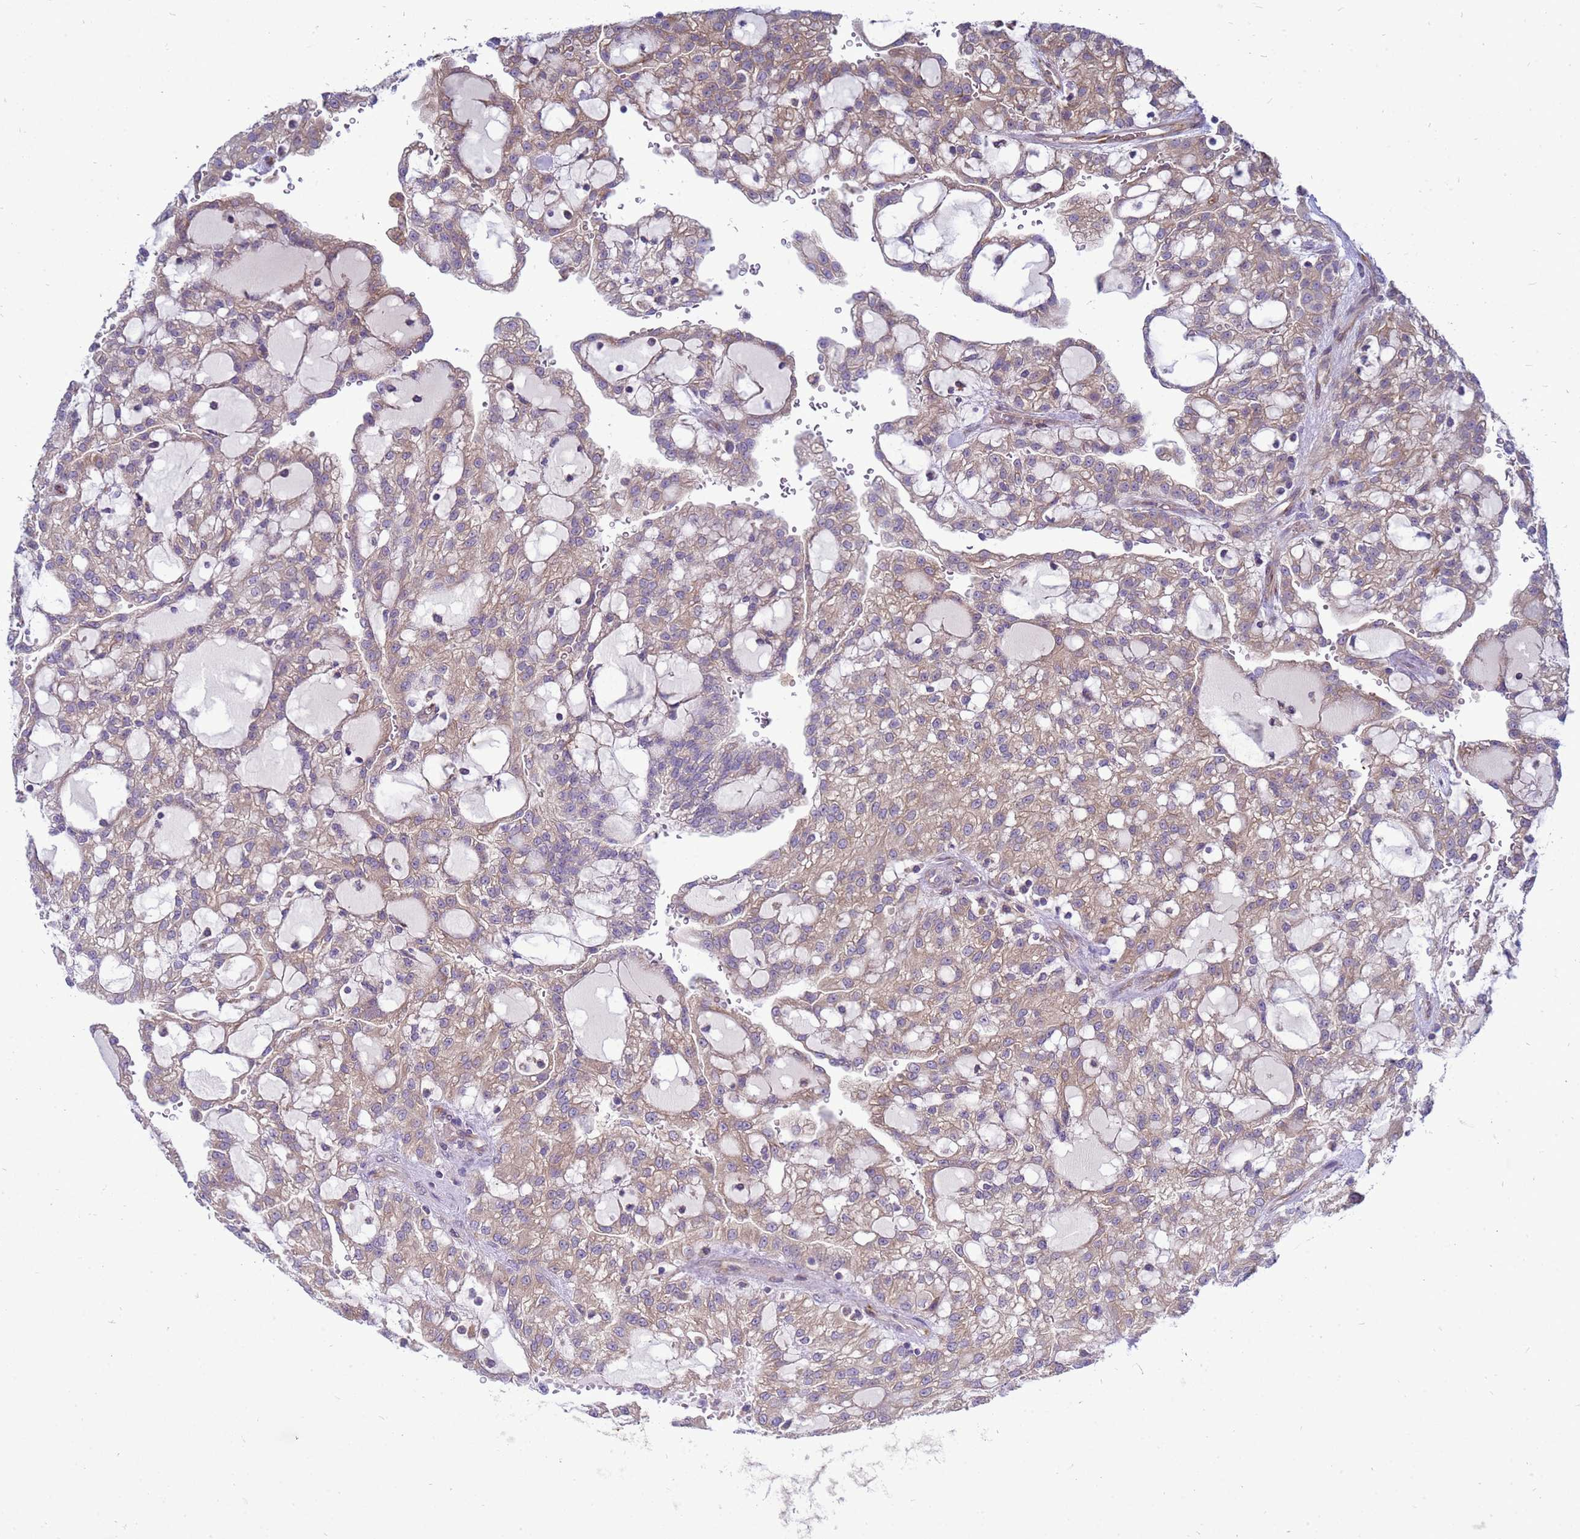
{"staining": {"intensity": "weak", "quantity": "25%-75%", "location": "cytoplasmic/membranous"}, "tissue": "renal cancer", "cell_type": "Tumor cells", "image_type": "cancer", "snomed": [{"axis": "morphology", "description": "Adenocarcinoma, NOS"}, {"axis": "topography", "description": "Kidney"}], "caption": "Weak cytoplasmic/membranous positivity for a protein is seen in about 25%-75% of tumor cells of renal cancer (adenocarcinoma) using immunohistochemistry.", "gene": "MON1B", "patient": {"sex": "male", "age": 63}}